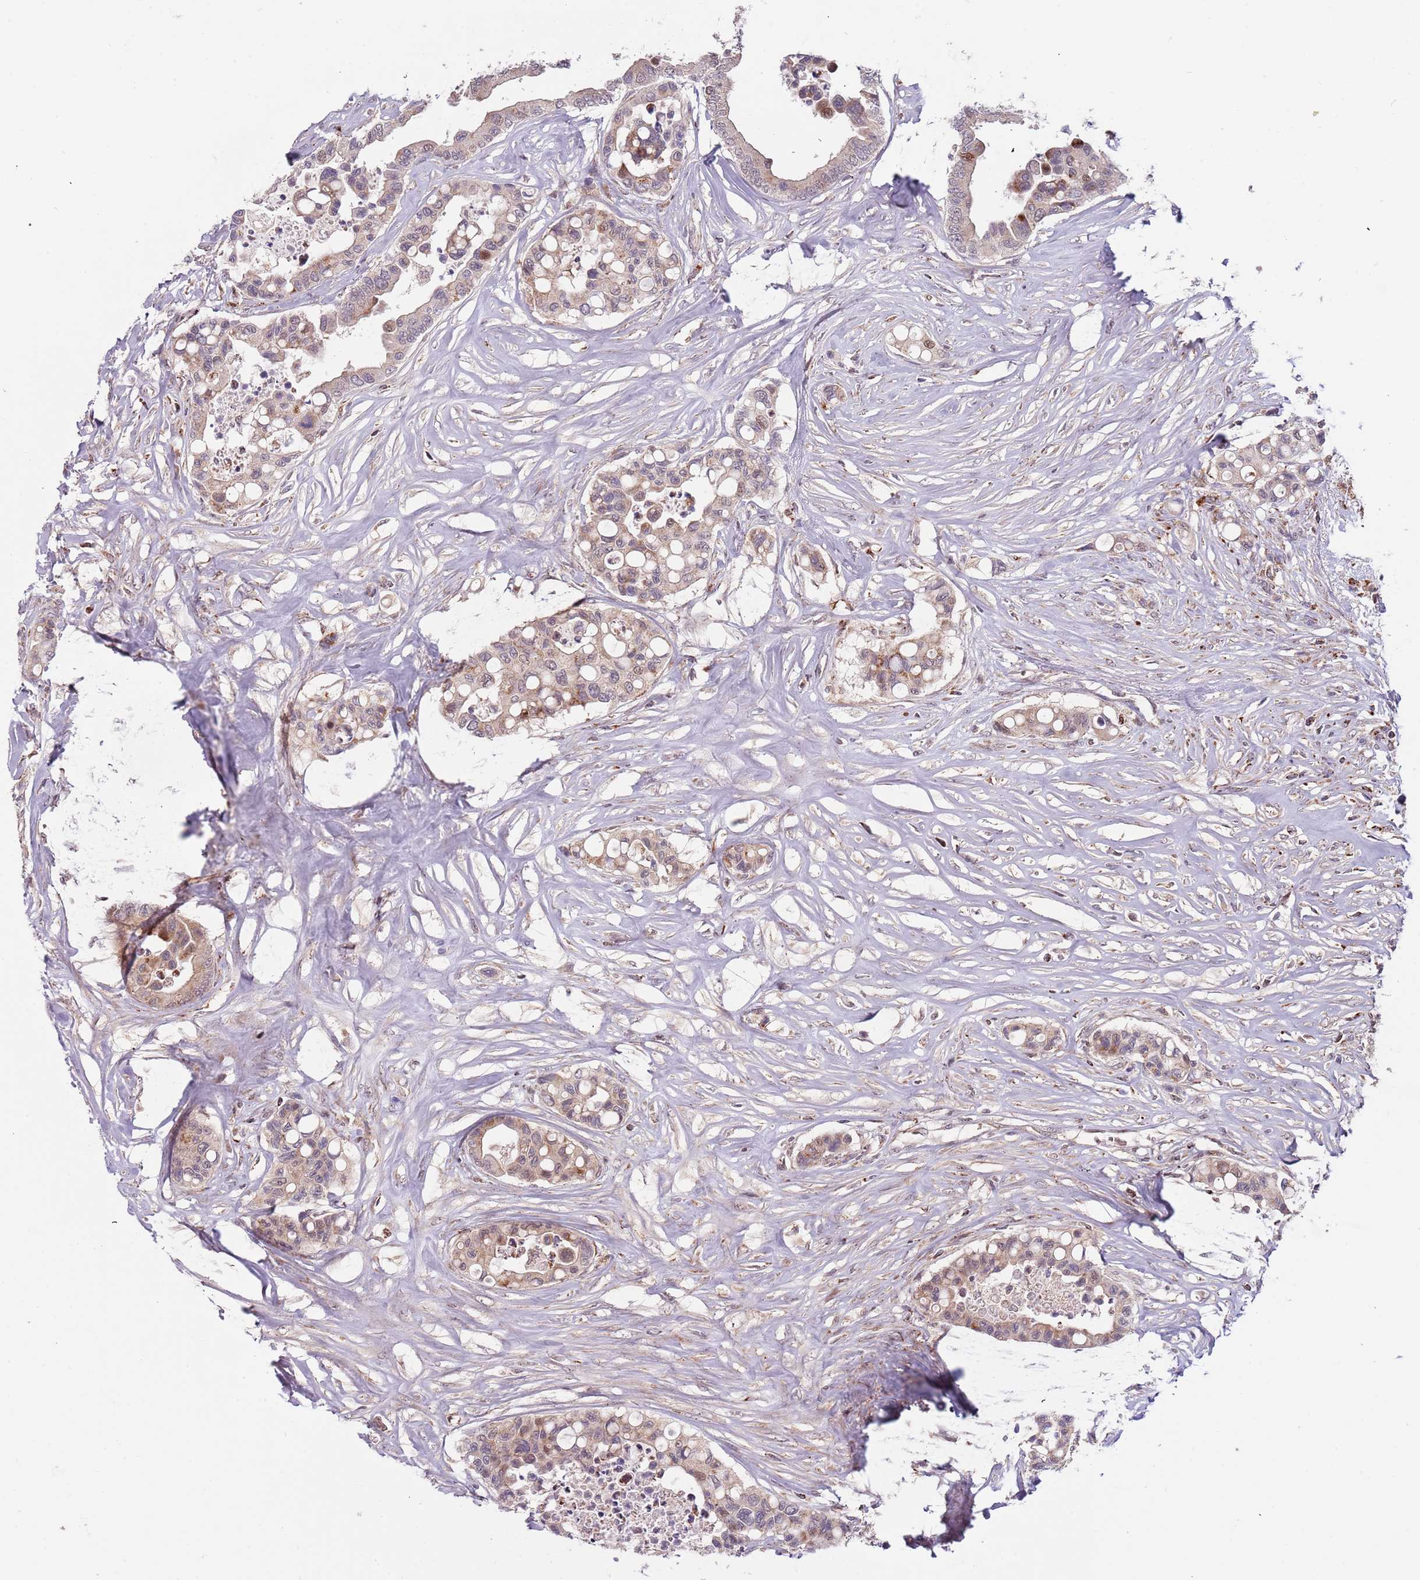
{"staining": {"intensity": "moderate", "quantity": ">75%", "location": "cytoplasmic/membranous"}, "tissue": "colorectal cancer", "cell_type": "Tumor cells", "image_type": "cancer", "snomed": [{"axis": "morphology", "description": "Adenocarcinoma, NOS"}, {"axis": "topography", "description": "Colon"}], "caption": "Protein staining of colorectal adenocarcinoma tissue reveals moderate cytoplasmic/membranous expression in approximately >75% of tumor cells.", "gene": "ULK3", "patient": {"sex": "male", "age": 82}}